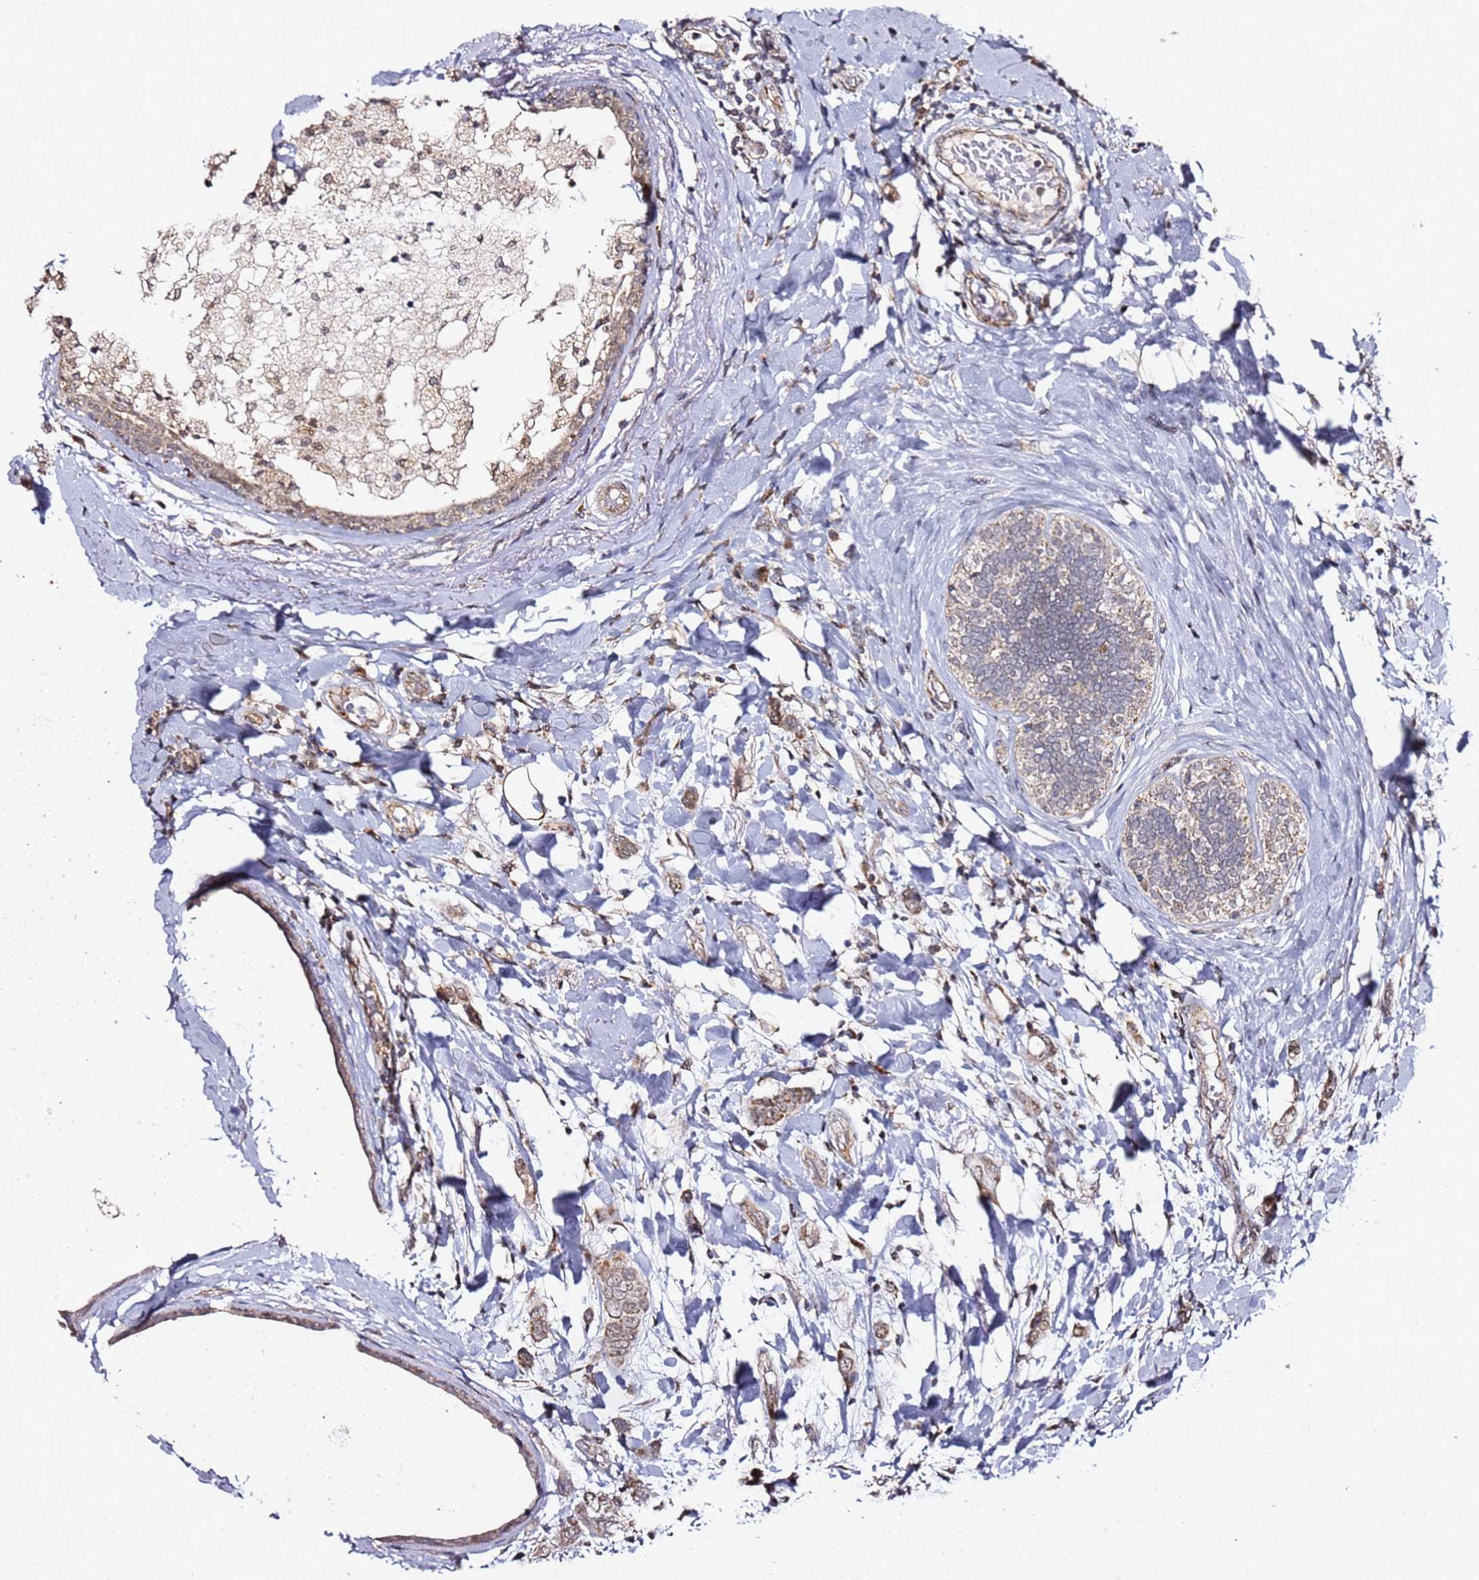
{"staining": {"intensity": "moderate", "quantity": "25%-75%", "location": "cytoplasmic/membranous"}, "tissue": "breast cancer", "cell_type": "Tumor cells", "image_type": "cancer", "snomed": [{"axis": "morphology", "description": "Lobular carcinoma"}, {"axis": "topography", "description": "Breast"}], "caption": "This is a micrograph of immunohistochemistry staining of breast cancer (lobular carcinoma), which shows moderate staining in the cytoplasmic/membranous of tumor cells.", "gene": "TP53AIP1", "patient": {"sex": "female", "age": 51}}